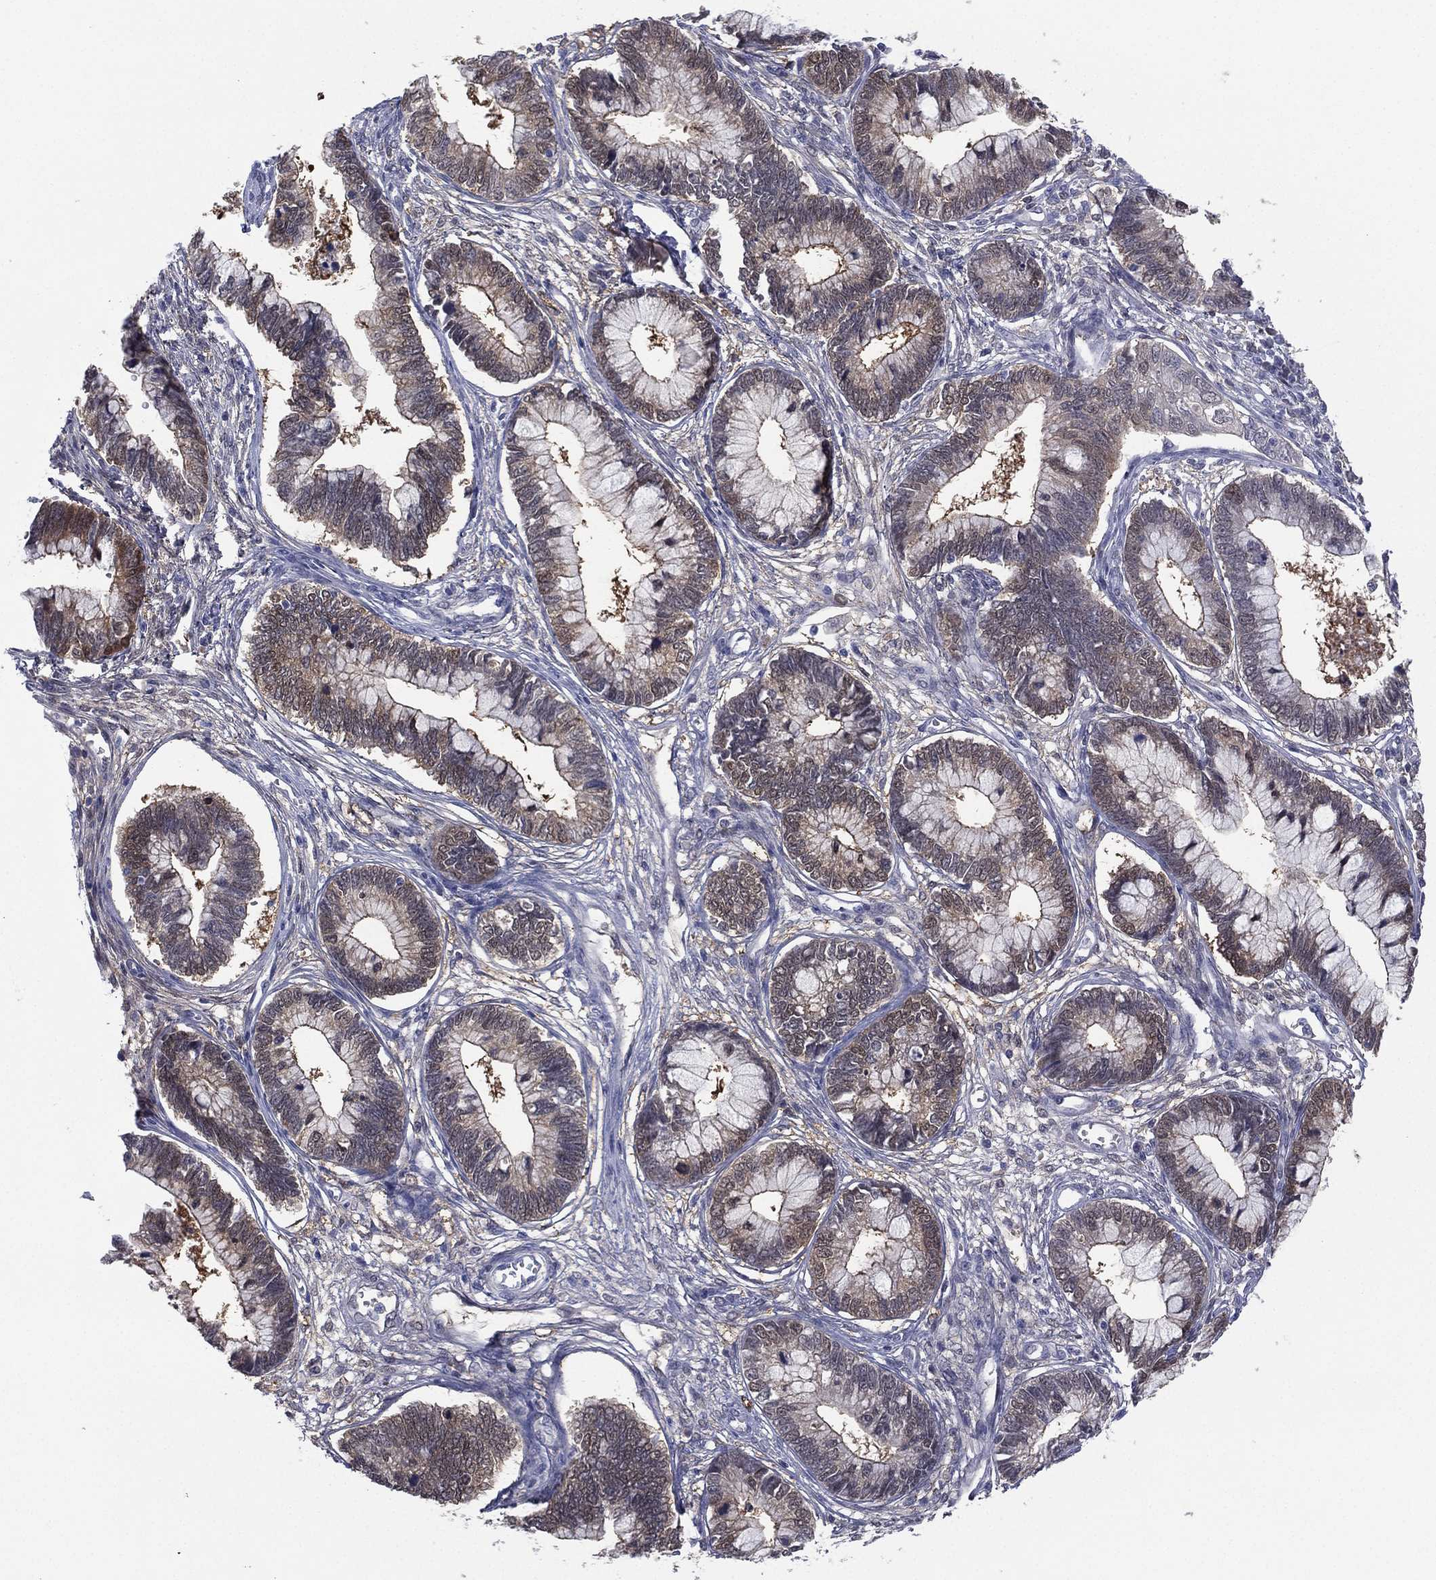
{"staining": {"intensity": "weak", "quantity": "<25%", "location": "nuclear"}, "tissue": "cervical cancer", "cell_type": "Tumor cells", "image_type": "cancer", "snomed": [{"axis": "morphology", "description": "Adenocarcinoma, NOS"}, {"axis": "topography", "description": "Cervix"}], "caption": "Adenocarcinoma (cervical) stained for a protein using IHC shows no staining tumor cells.", "gene": "DDAH1", "patient": {"sex": "female", "age": 44}}